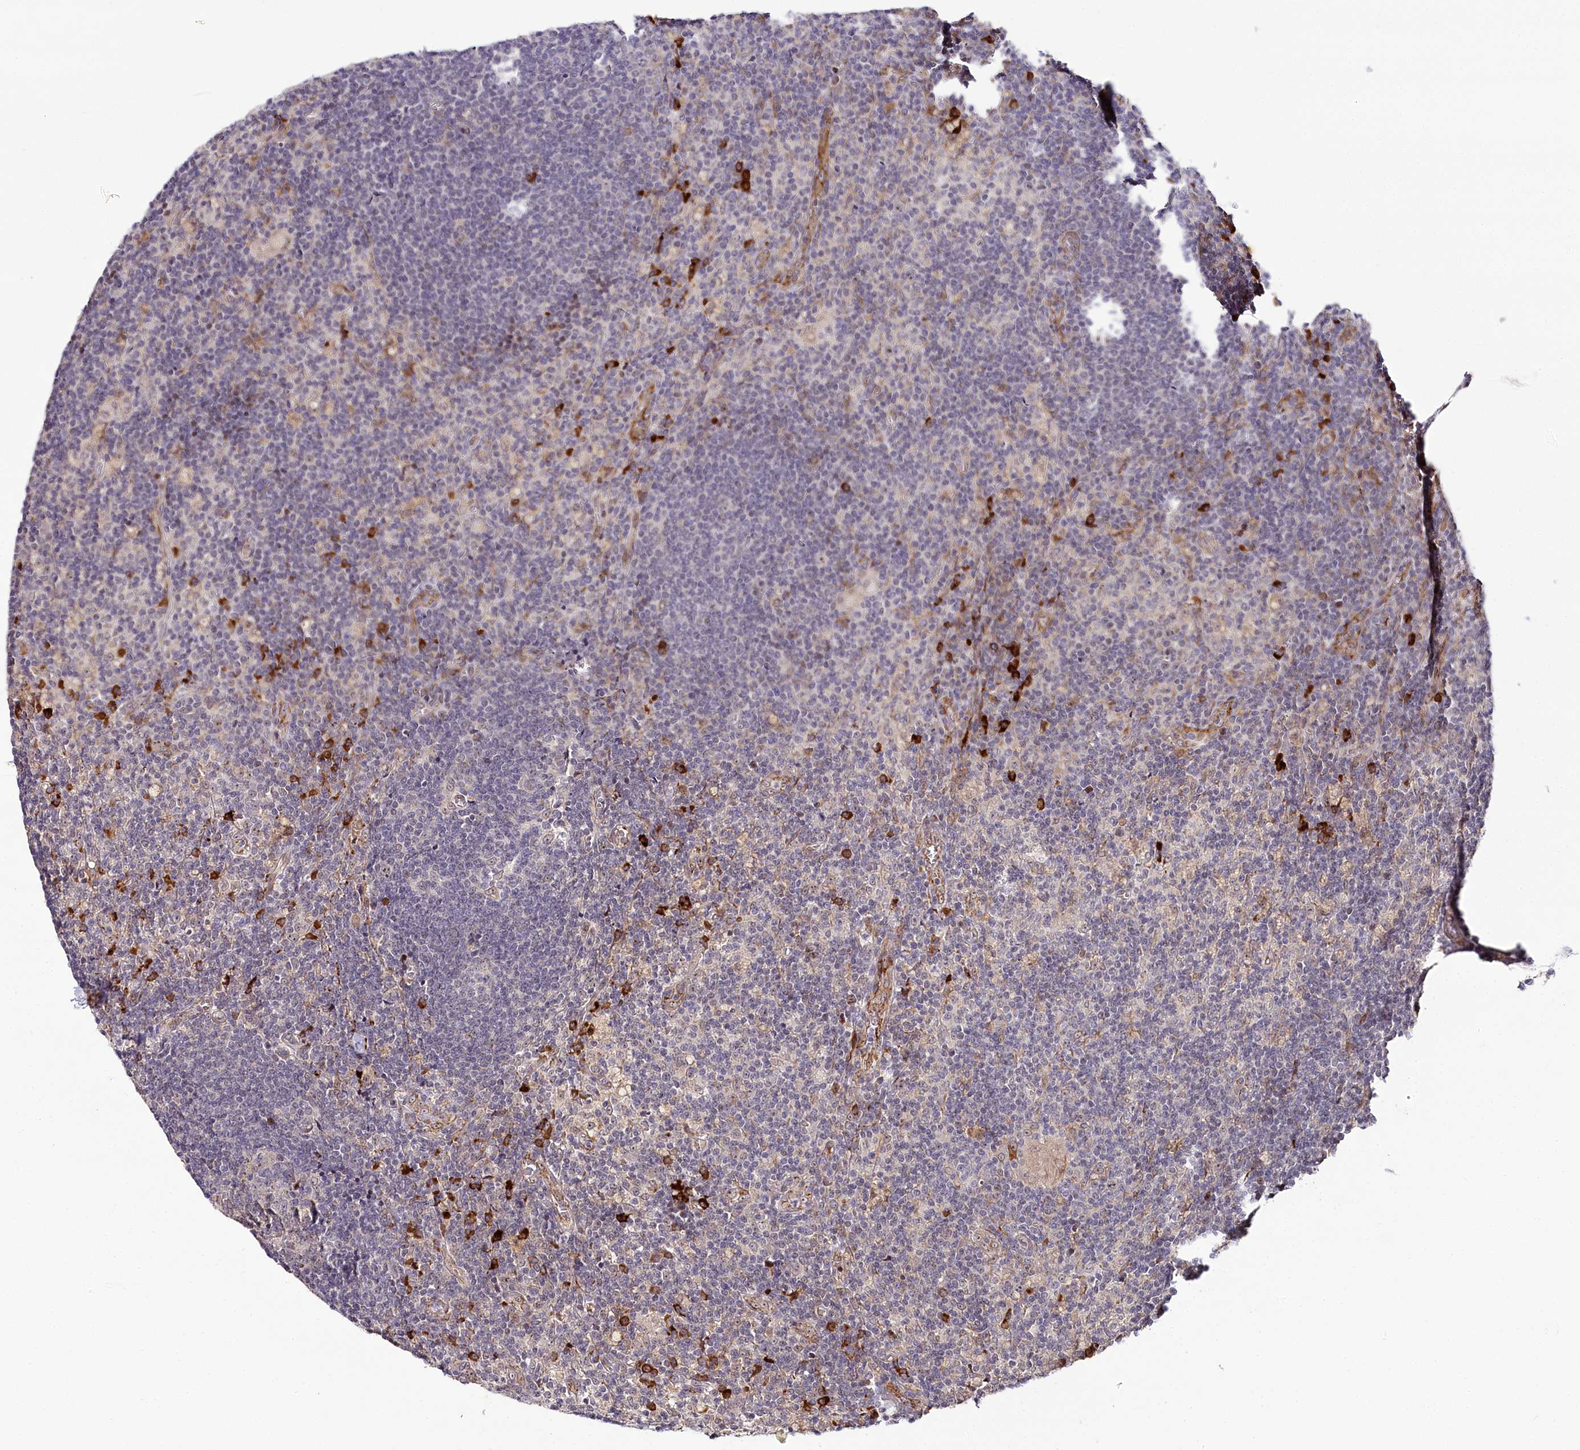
{"staining": {"intensity": "moderate", "quantity": "<25%", "location": "cytoplasmic/membranous"}, "tissue": "lymph node", "cell_type": "Germinal center cells", "image_type": "normal", "snomed": [{"axis": "morphology", "description": "Normal tissue, NOS"}, {"axis": "topography", "description": "Lymph node"}], "caption": "This image reveals immunohistochemistry staining of normal human lymph node, with low moderate cytoplasmic/membranous staining in about <25% of germinal center cells.", "gene": "WDR36", "patient": {"sex": "male", "age": 69}}